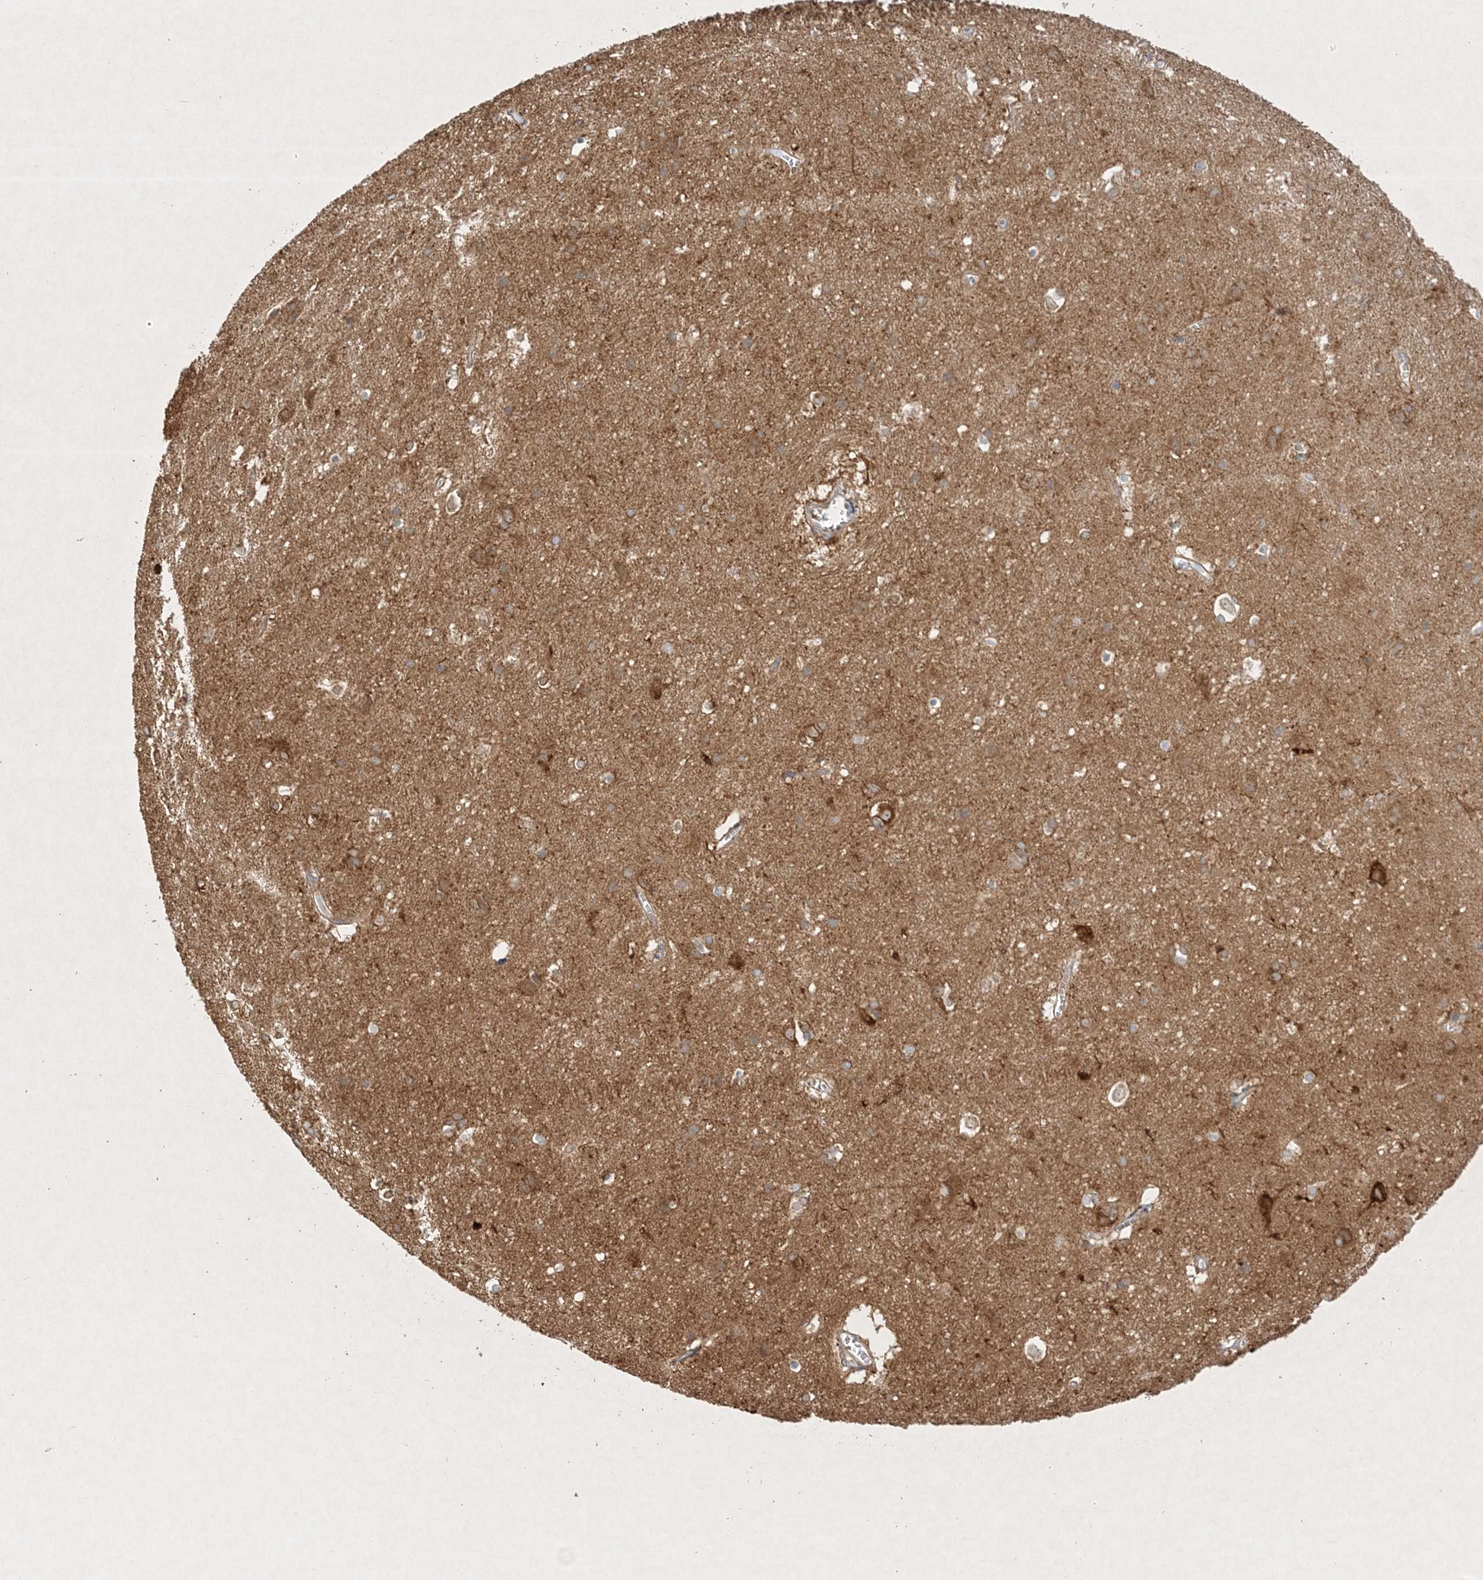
{"staining": {"intensity": "weak", "quantity": "25%-75%", "location": "cytoplasmic/membranous"}, "tissue": "cerebral cortex", "cell_type": "Endothelial cells", "image_type": "normal", "snomed": [{"axis": "morphology", "description": "Normal tissue, NOS"}, {"axis": "topography", "description": "Cerebral cortex"}], "caption": "High-power microscopy captured an immunohistochemistry (IHC) image of benign cerebral cortex, revealing weak cytoplasmic/membranous positivity in about 25%-75% of endothelial cells. (DAB (3,3'-diaminobenzidine) = brown stain, brightfield microscopy at high magnification).", "gene": "STK11IP", "patient": {"sex": "male", "age": 54}}